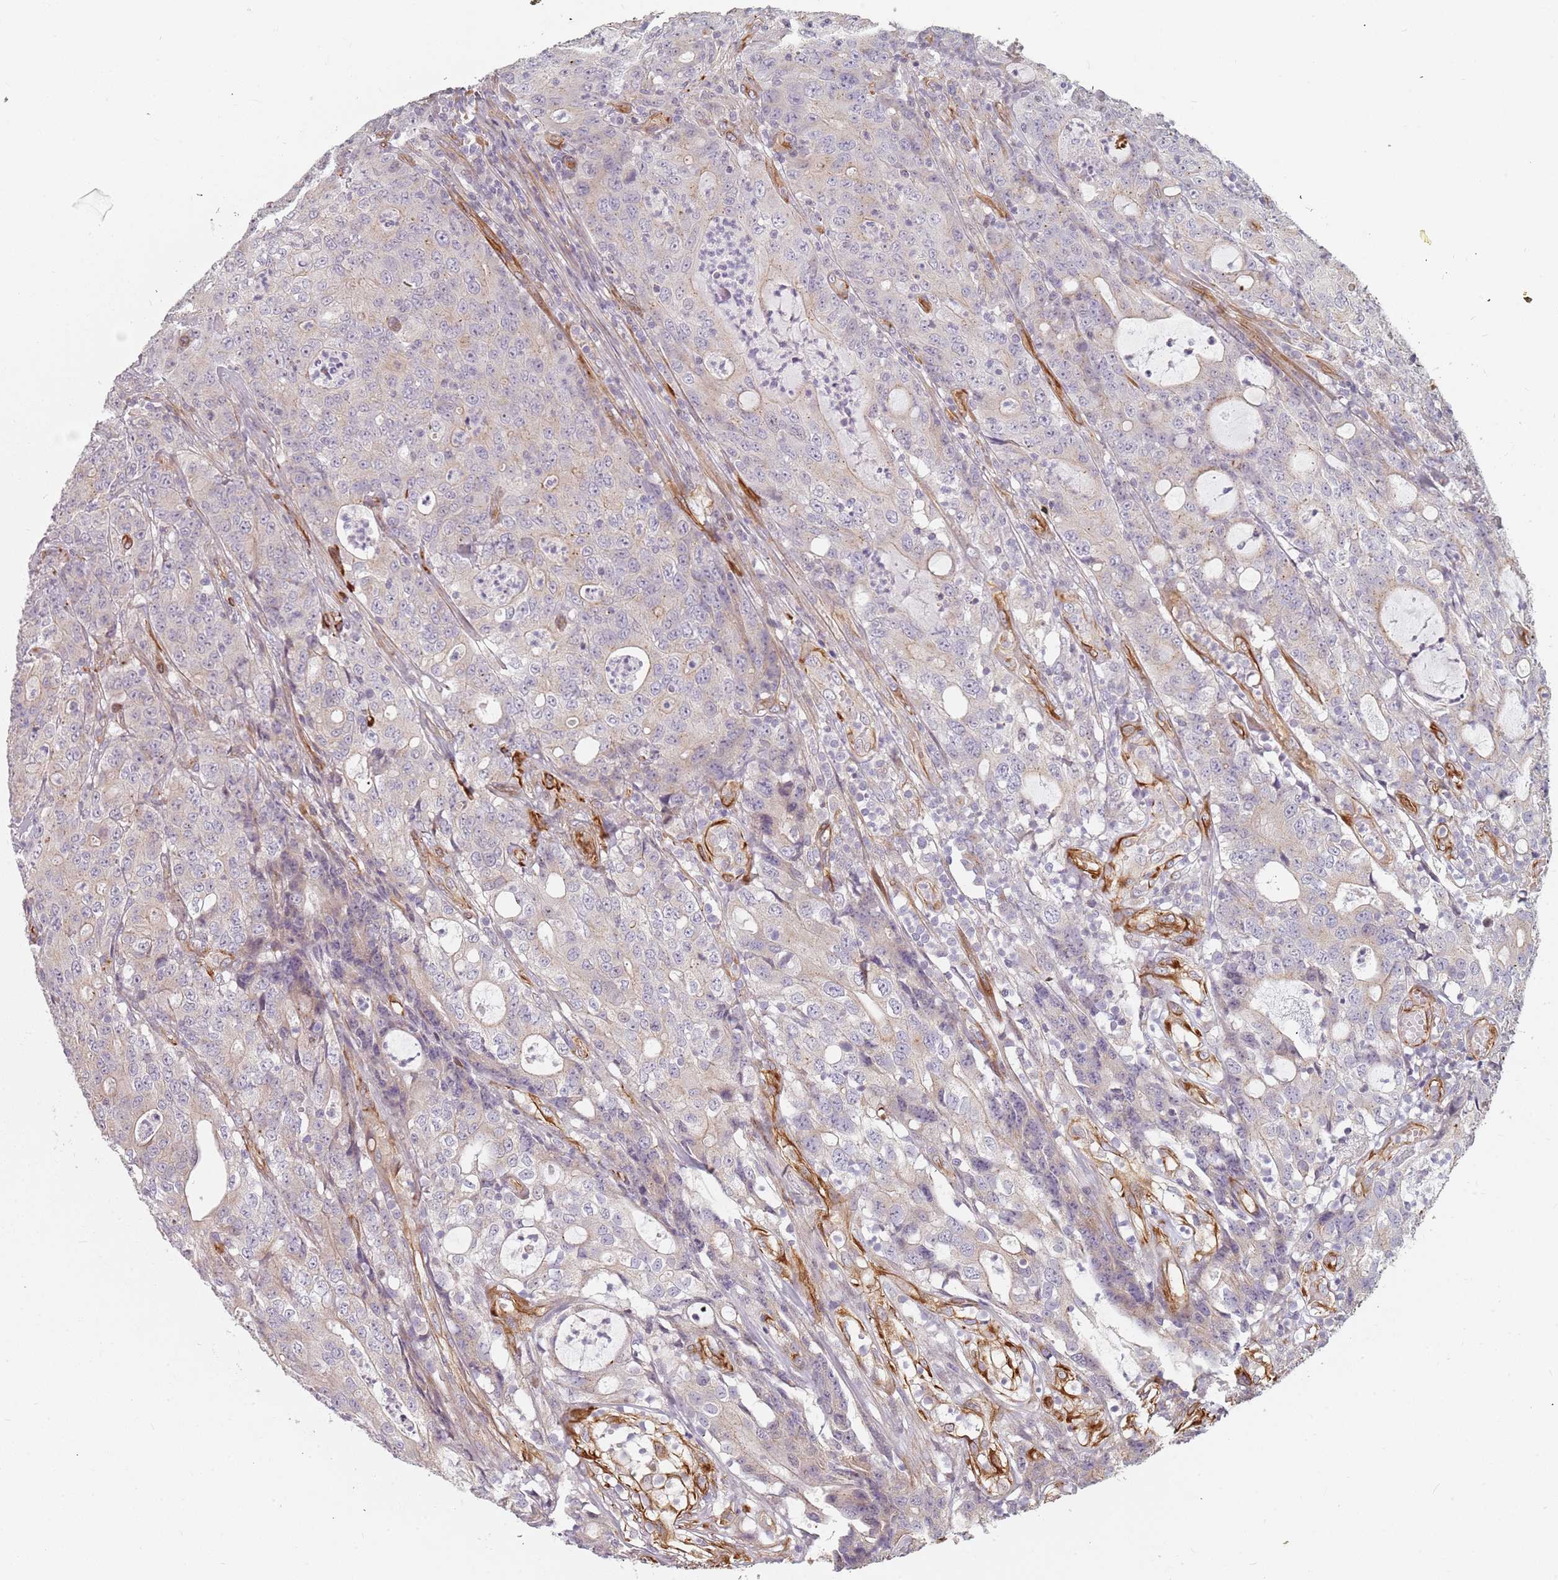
{"staining": {"intensity": "weak", "quantity": "<25%", "location": "cytoplasmic/membranous"}, "tissue": "colorectal cancer", "cell_type": "Tumor cells", "image_type": "cancer", "snomed": [{"axis": "morphology", "description": "Adenocarcinoma, NOS"}, {"axis": "topography", "description": "Colon"}], "caption": "Micrograph shows no protein expression in tumor cells of colorectal adenocarcinoma tissue.", "gene": "GAS2L3", "patient": {"sex": "male", "age": 83}}